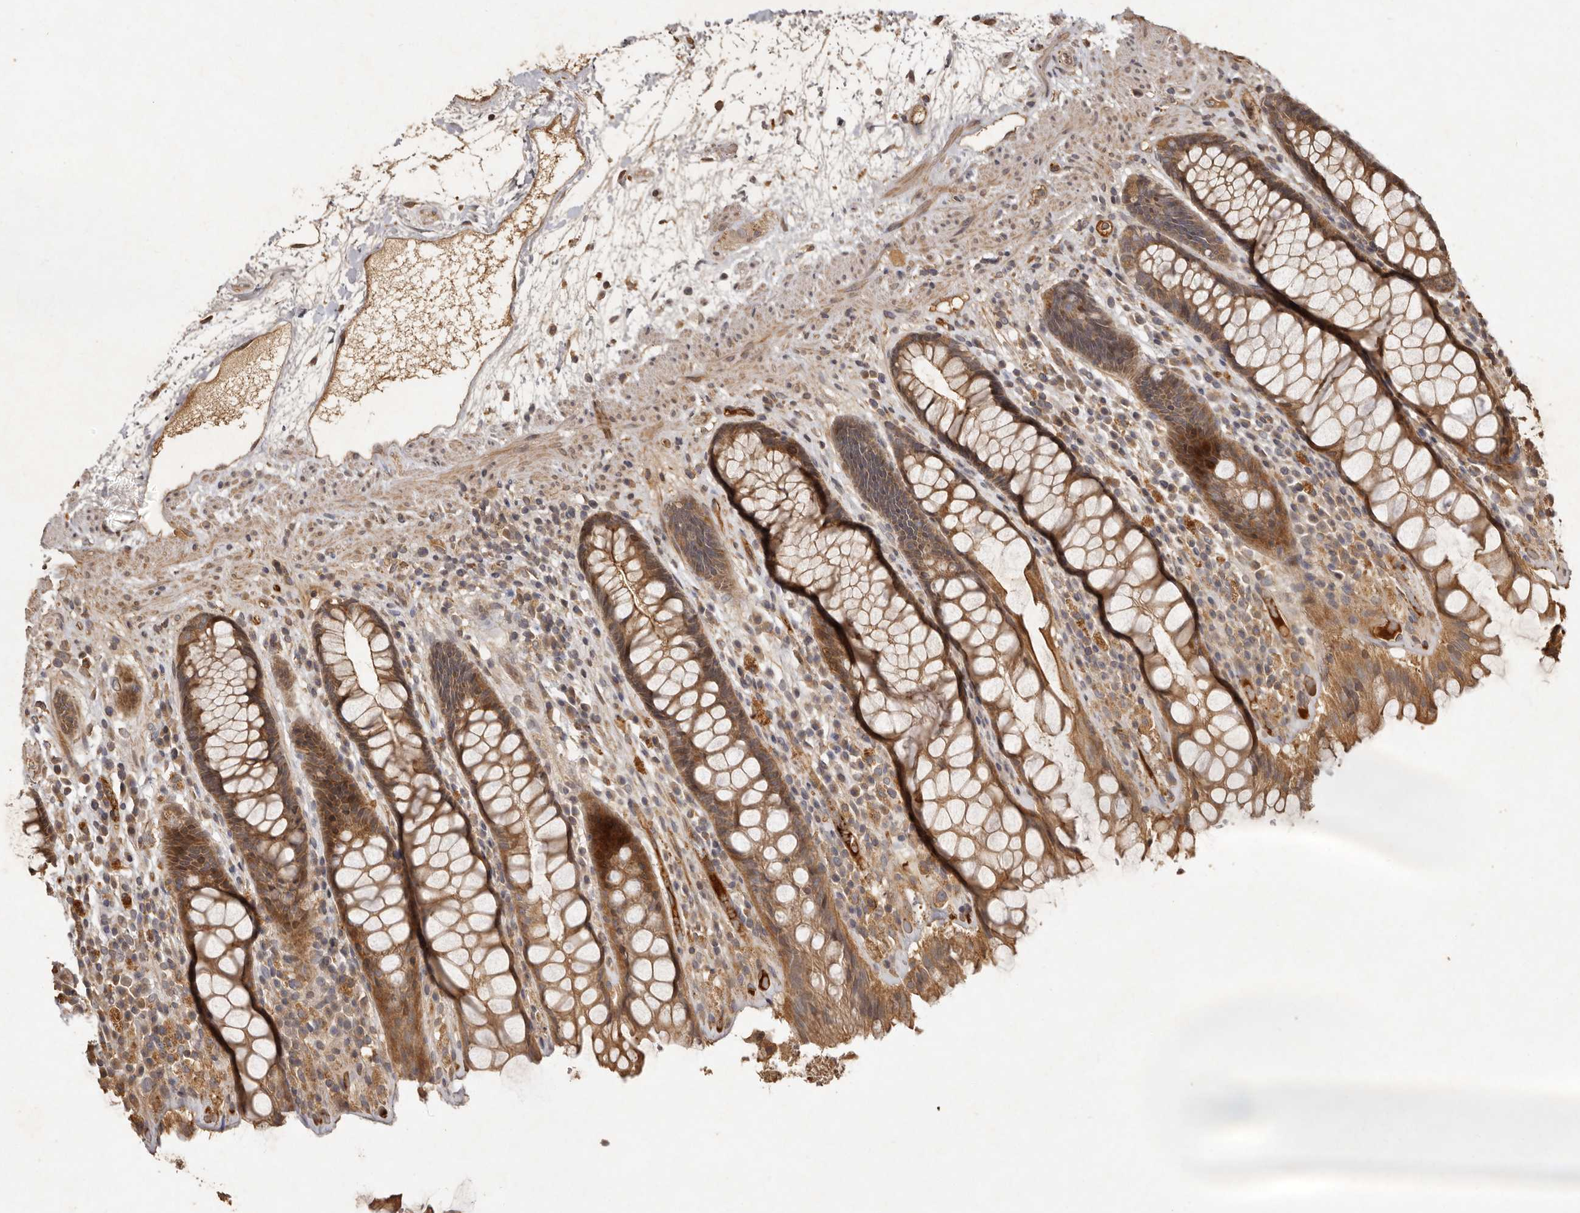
{"staining": {"intensity": "moderate", "quantity": ">75%", "location": "cytoplasmic/membranous"}, "tissue": "rectum", "cell_type": "Glandular cells", "image_type": "normal", "snomed": [{"axis": "morphology", "description": "Normal tissue, NOS"}, {"axis": "topography", "description": "Rectum"}], "caption": "Rectum stained with immunohistochemistry (IHC) demonstrates moderate cytoplasmic/membranous staining in about >75% of glandular cells. The staining is performed using DAB brown chromogen to label protein expression. The nuclei are counter-stained blue using hematoxylin.", "gene": "SEMA3A", "patient": {"sex": "male", "age": 64}}